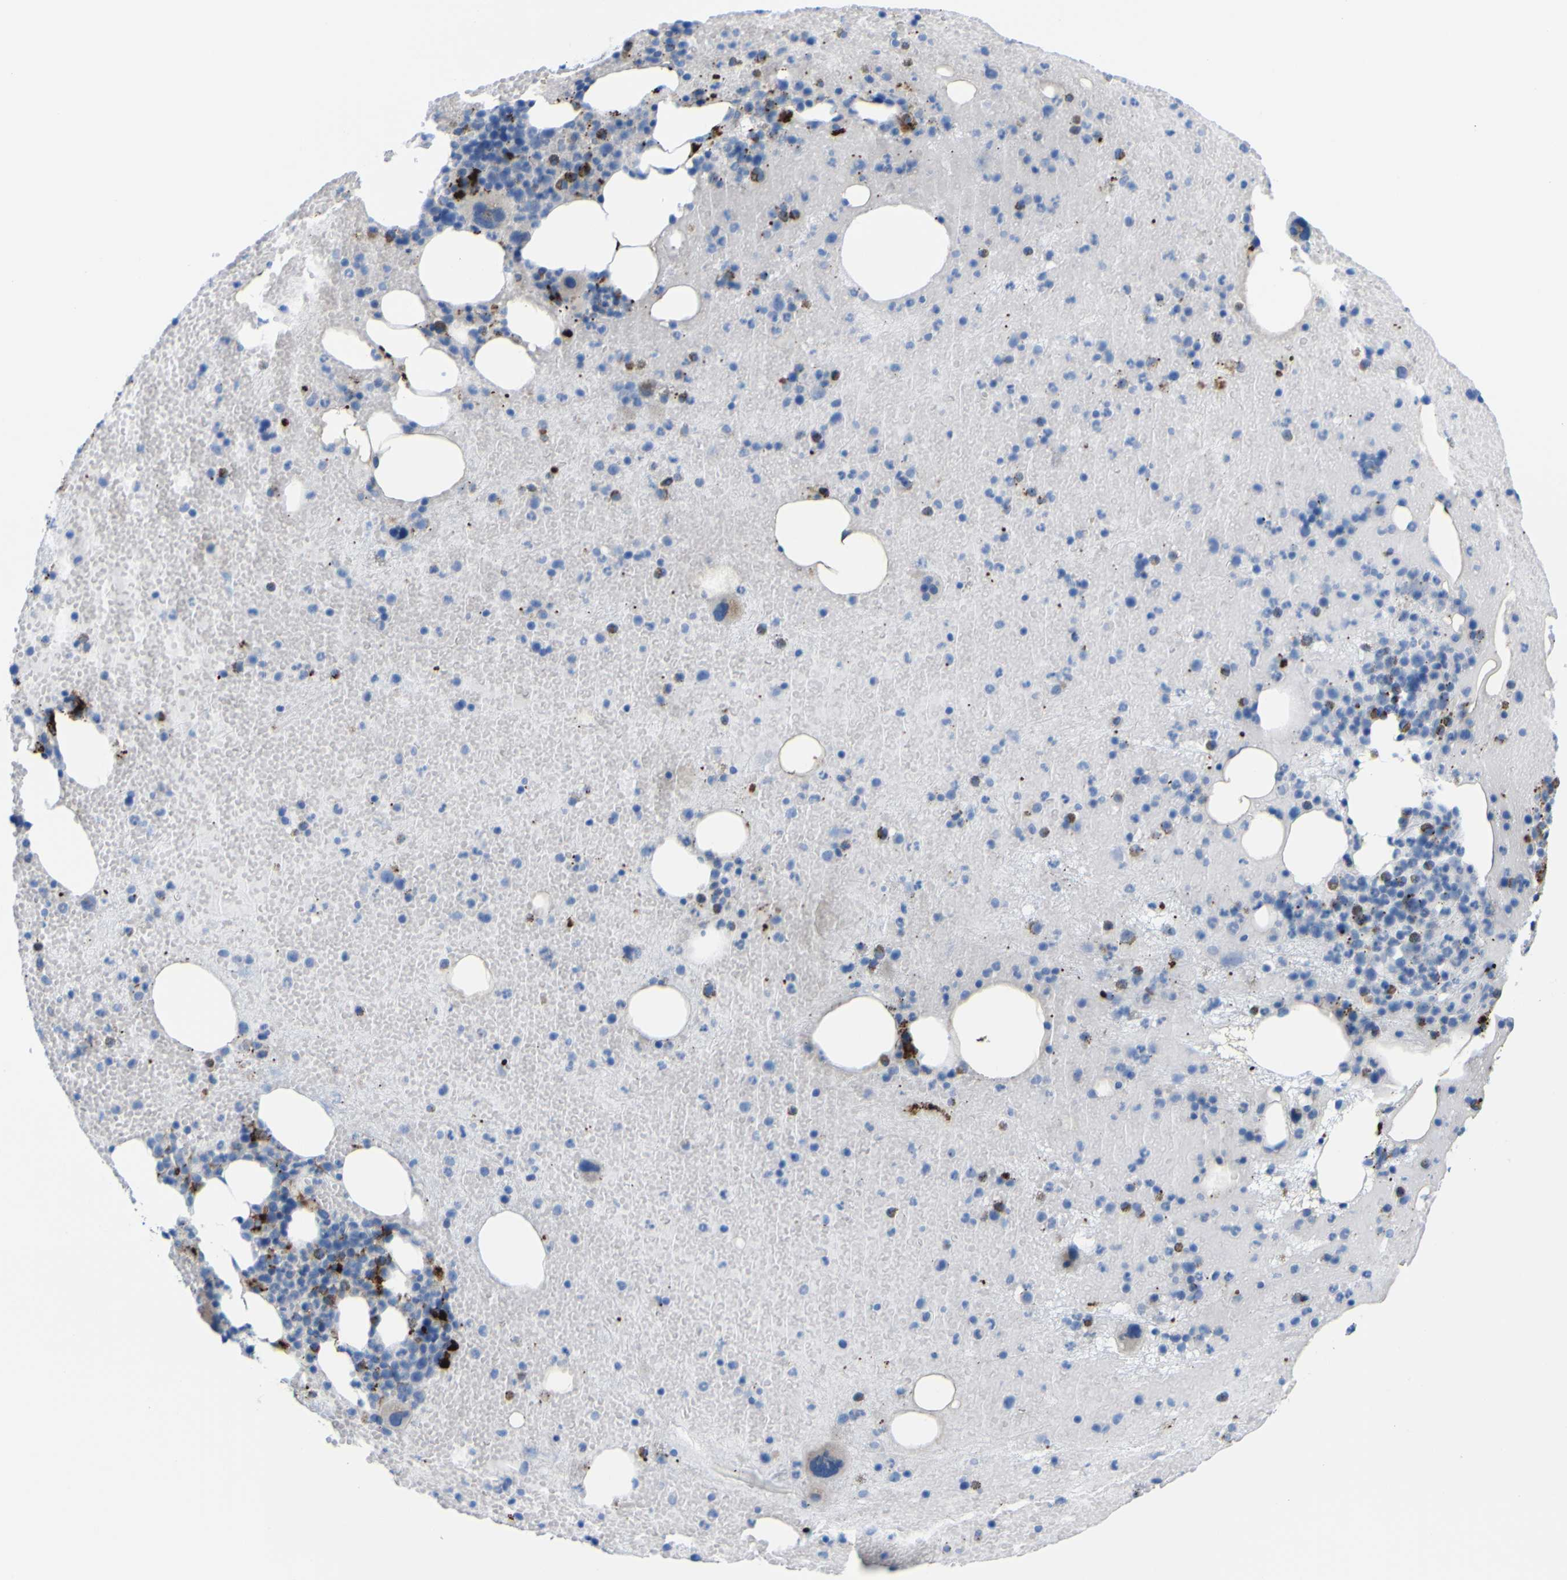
{"staining": {"intensity": "strong", "quantity": "<25%", "location": "cytoplasmic/membranous"}, "tissue": "bone marrow", "cell_type": "Hematopoietic cells", "image_type": "normal", "snomed": [{"axis": "morphology", "description": "Normal tissue, NOS"}, {"axis": "morphology", "description": "Inflammation, NOS"}, {"axis": "topography", "description": "Bone marrow"}], "caption": "A high-resolution histopathology image shows immunohistochemistry (IHC) staining of normal bone marrow, which reveals strong cytoplasmic/membranous positivity in approximately <25% of hematopoietic cells.", "gene": "PLD3", "patient": {"sex": "male", "age": 43}}